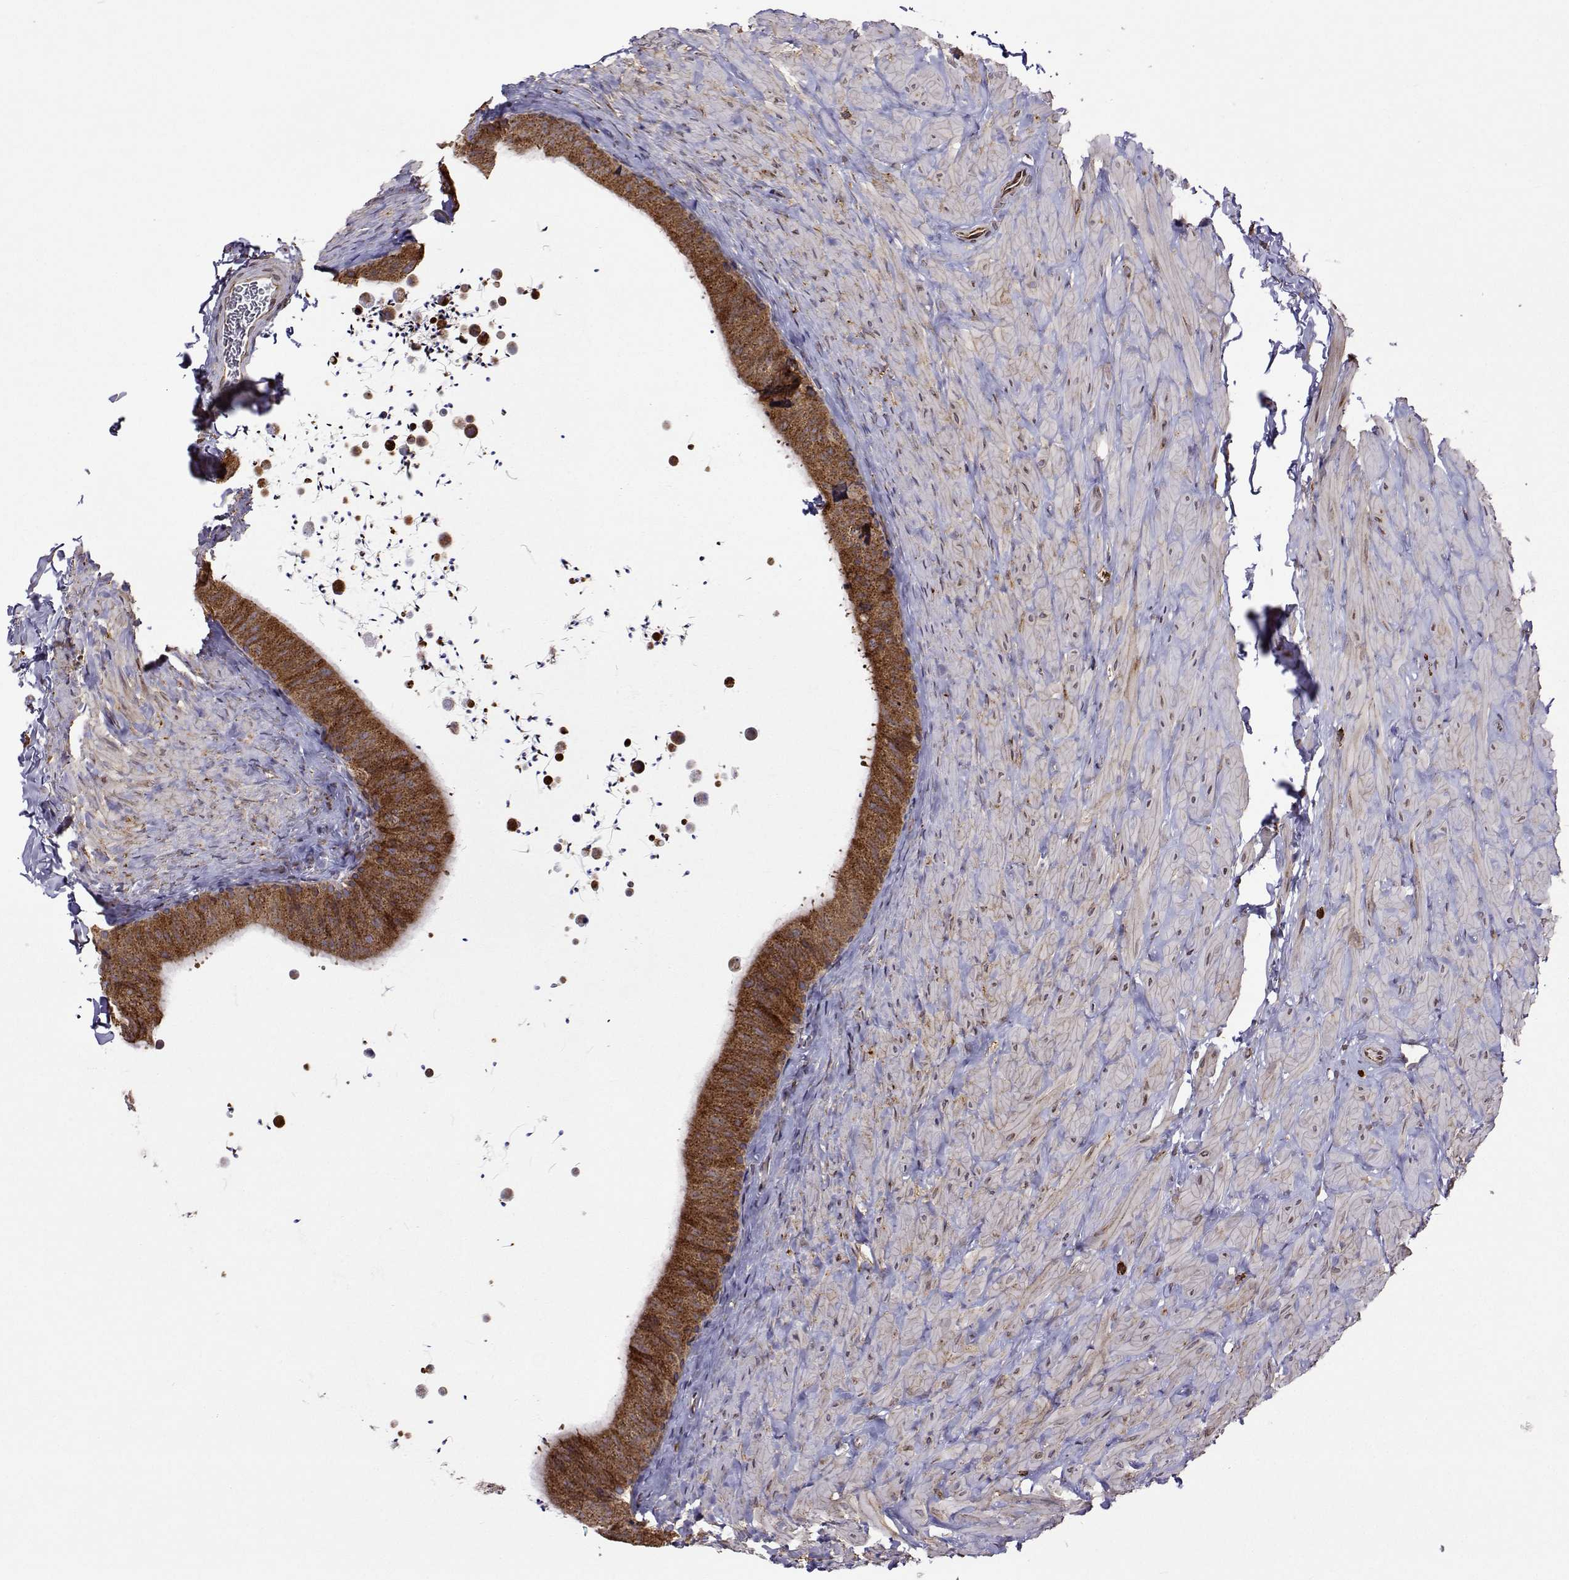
{"staining": {"intensity": "moderate", "quantity": ">75%", "location": "cytoplasmic/membranous"}, "tissue": "epididymis", "cell_type": "Glandular cells", "image_type": "normal", "snomed": [{"axis": "morphology", "description": "Normal tissue, NOS"}, {"axis": "topography", "description": "Epididymis, spermatic cord, NOS"}, {"axis": "topography", "description": "Epididymis"}], "caption": "Immunohistochemistry (IHC) of benign epididymis displays medium levels of moderate cytoplasmic/membranous positivity in approximately >75% of glandular cells.", "gene": "PGRMC2", "patient": {"sex": "male", "age": 31}}